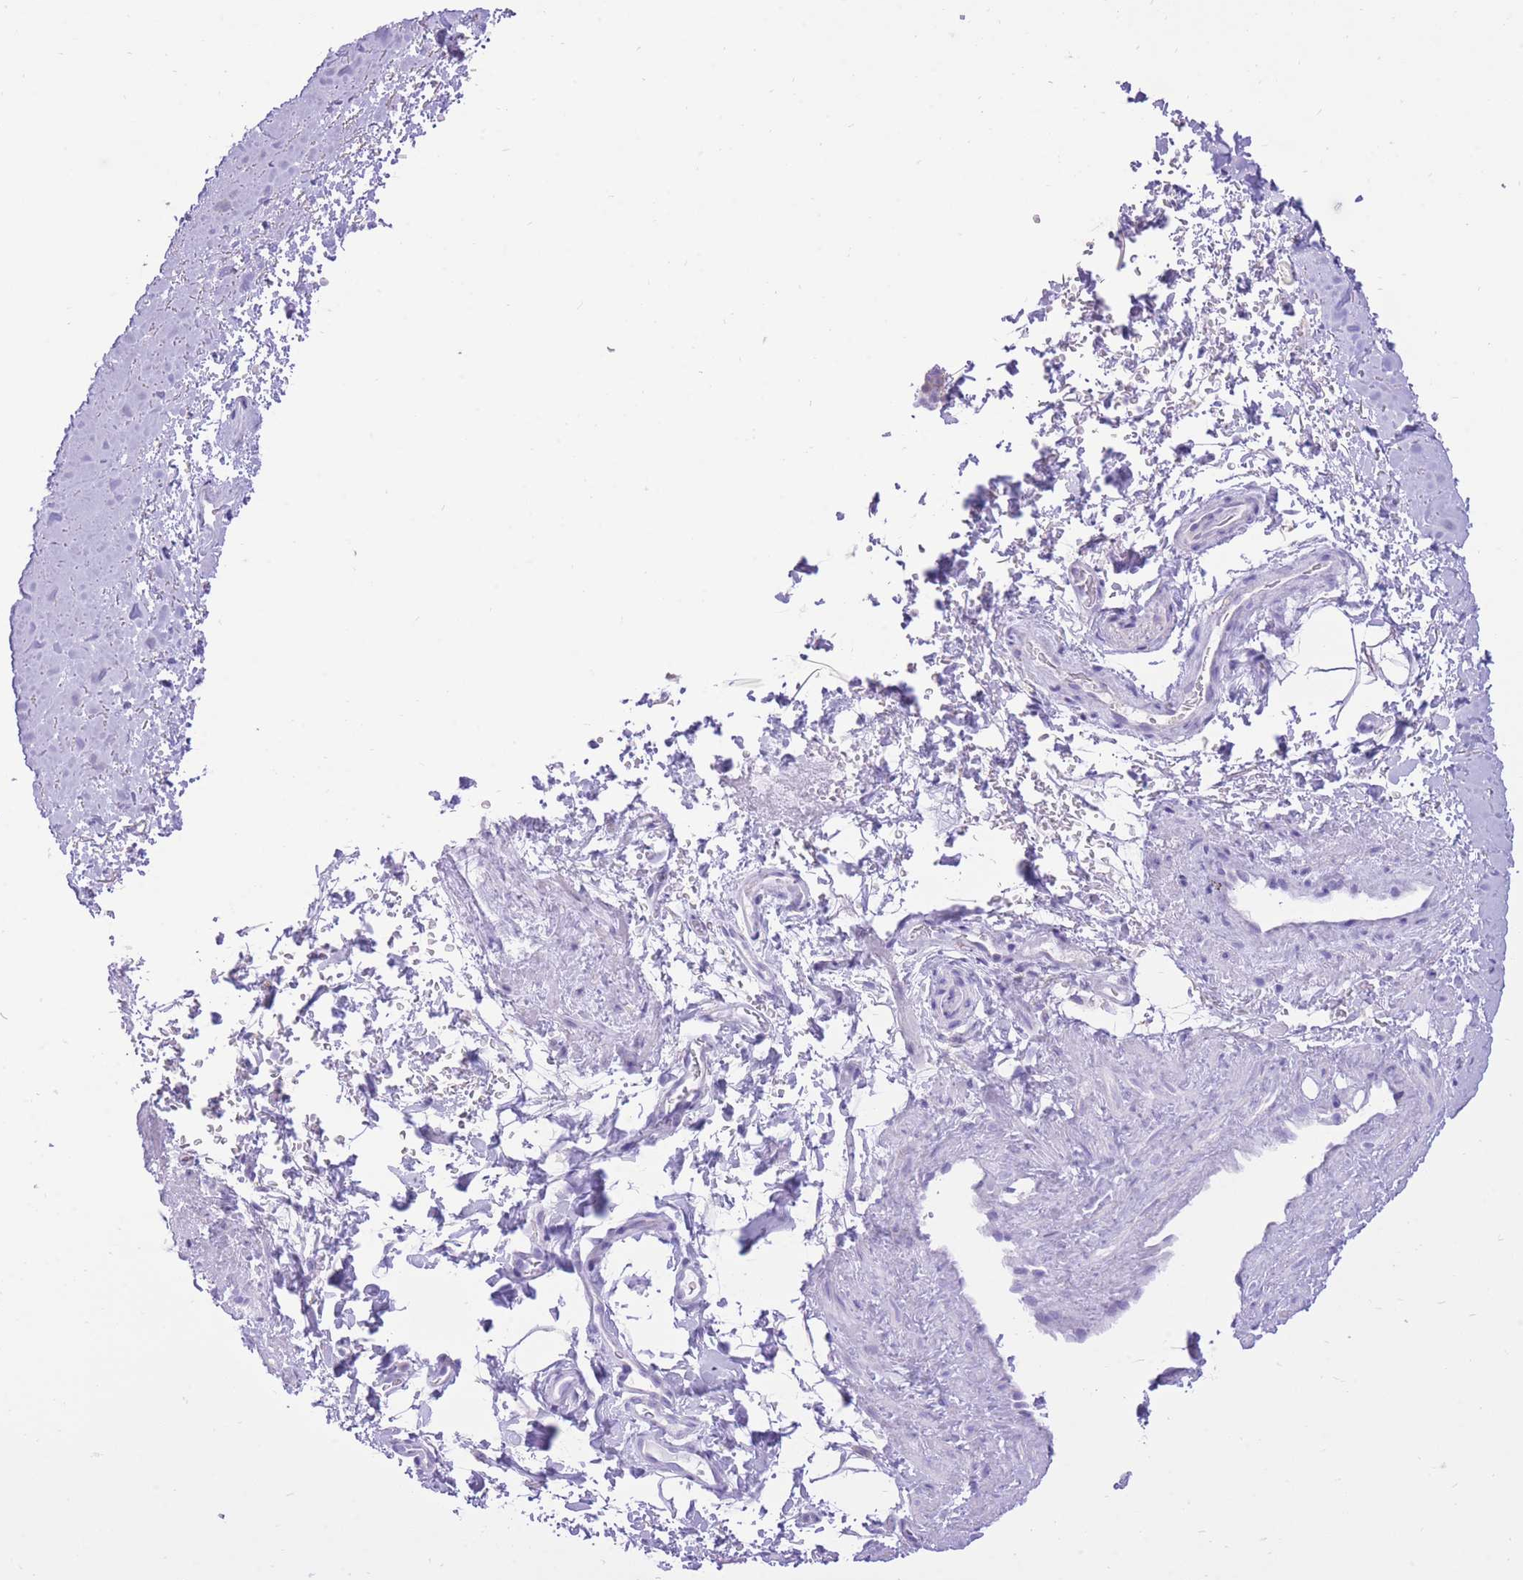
{"staining": {"intensity": "negative", "quantity": "none", "location": "none"}, "tissue": "smooth muscle", "cell_type": "Smooth muscle cells", "image_type": "normal", "snomed": [{"axis": "morphology", "description": "Normal tissue, NOS"}, {"axis": "topography", "description": "Smooth muscle"}, {"axis": "topography", "description": "Peripheral nerve tissue"}], "caption": "IHC photomicrograph of normal smooth muscle: human smooth muscle stained with DAB (3,3'-diaminobenzidine) displays no significant protein staining in smooth muscle cells. The staining is performed using DAB (3,3'-diaminobenzidine) brown chromogen with nuclei counter-stained in using hematoxylin.", "gene": "SLC4A4", "patient": {"sex": "male", "age": 69}}